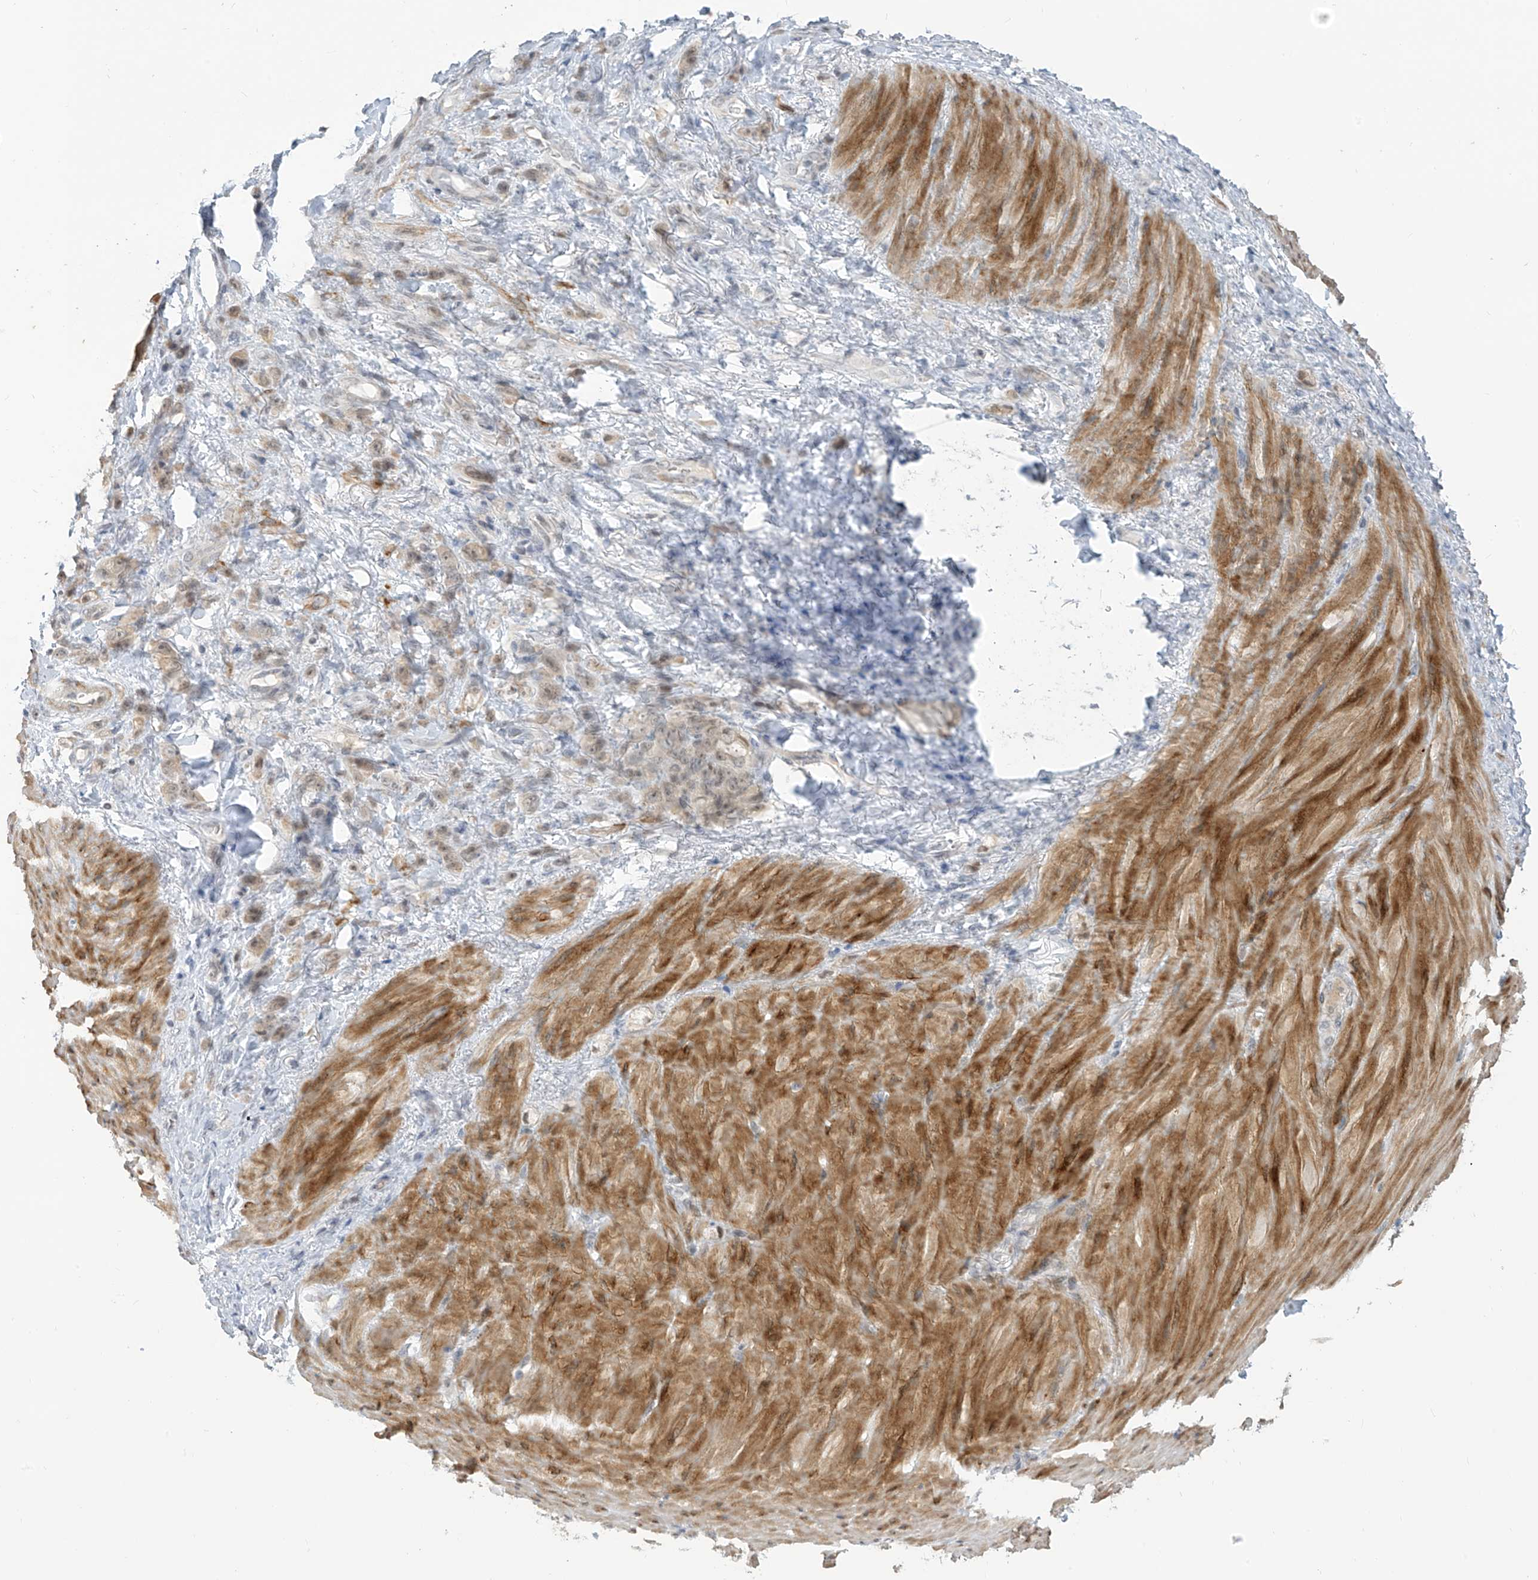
{"staining": {"intensity": "weak", "quantity": "<25%", "location": "nuclear"}, "tissue": "stomach cancer", "cell_type": "Tumor cells", "image_type": "cancer", "snomed": [{"axis": "morphology", "description": "Normal tissue, NOS"}, {"axis": "morphology", "description": "Adenocarcinoma, NOS"}, {"axis": "topography", "description": "Stomach"}], "caption": "The immunohistochemistry (IHC) photomicrograph has no significant staining in tumor cells of stomach cancer tissue.", "gene": "METAP1D", "patient": {"sex": "male", "age": 82}}